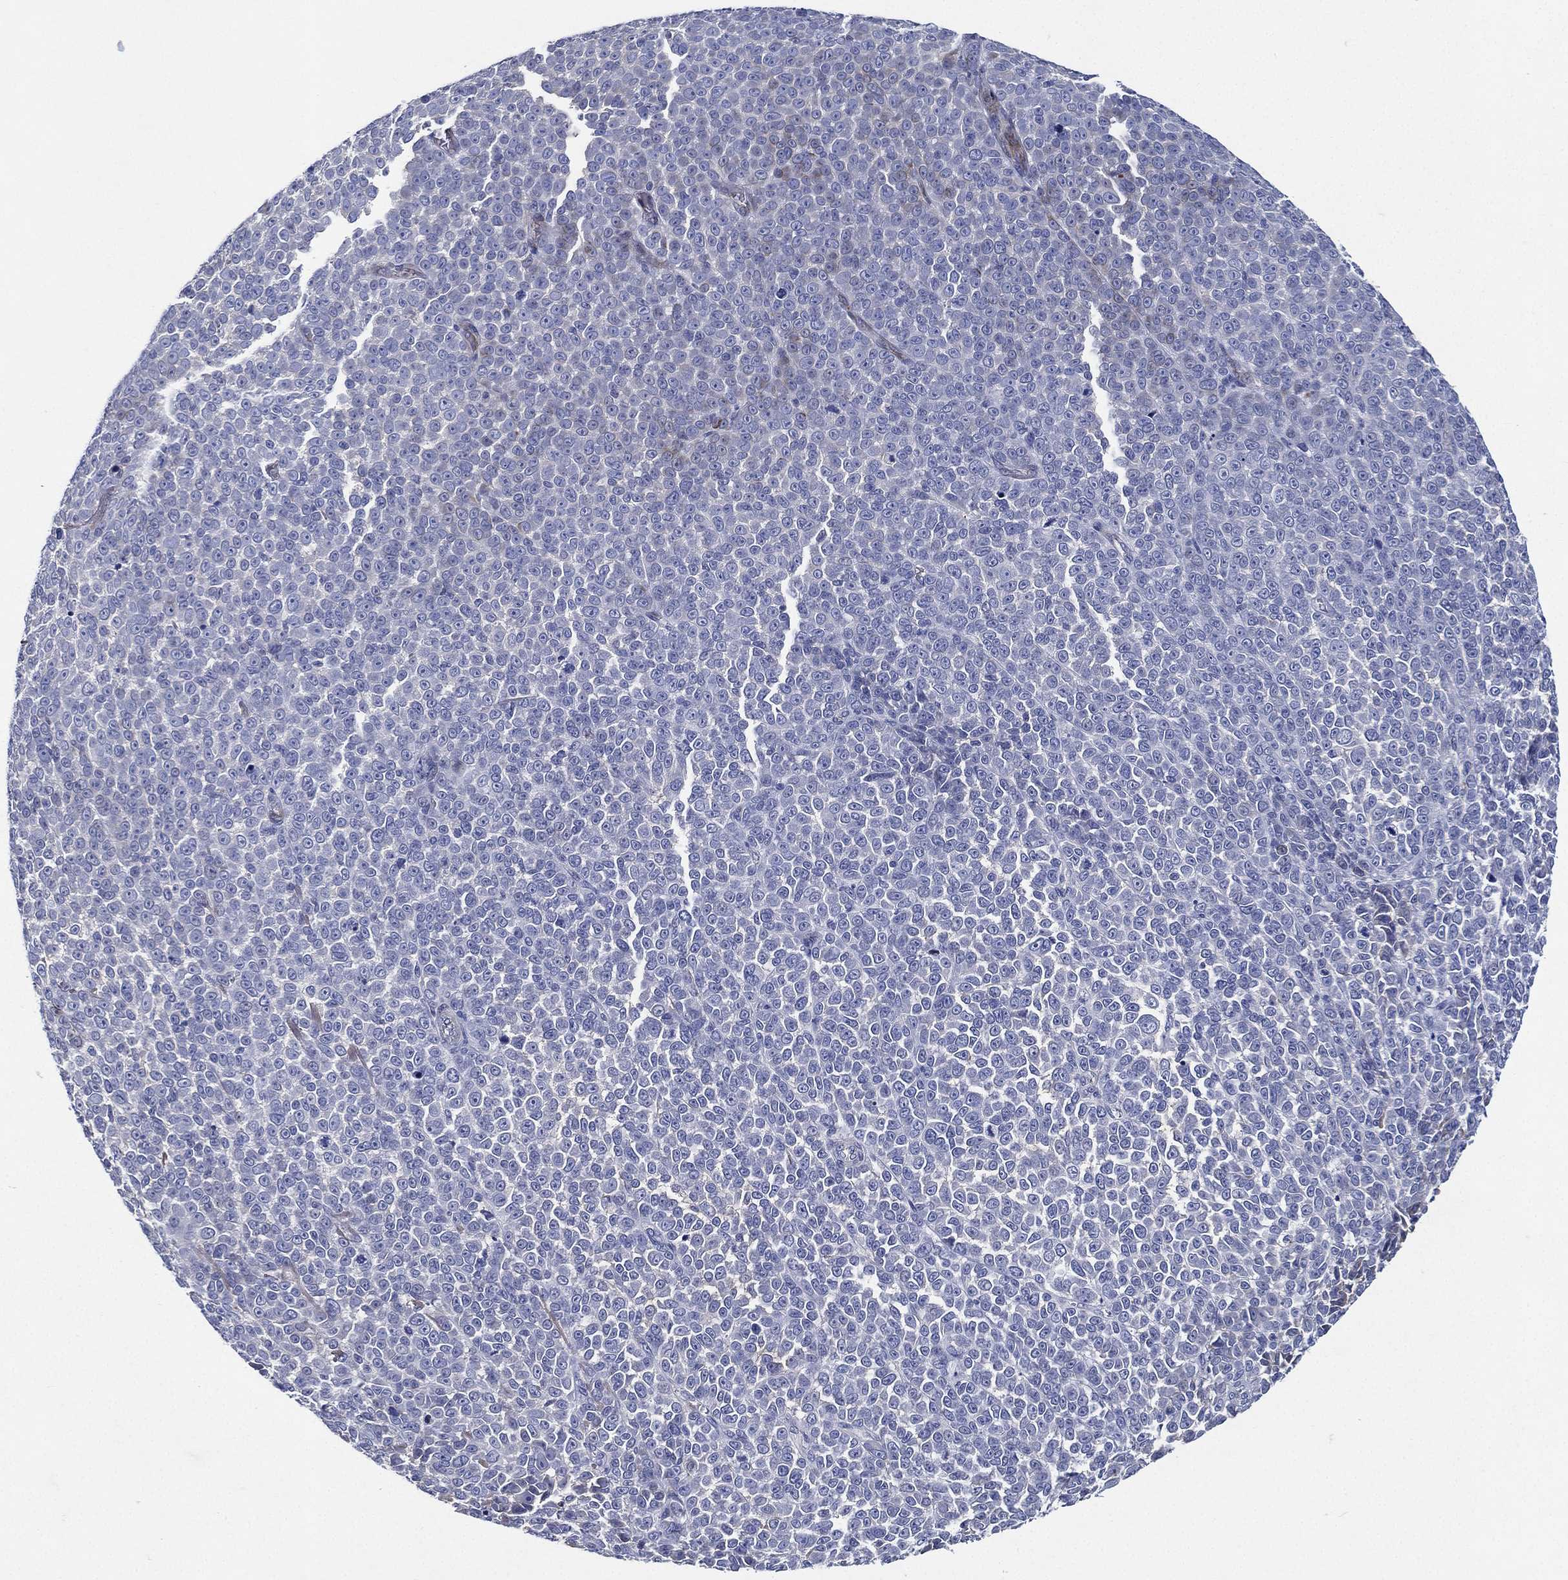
{"staining": {"intensity": "negative", "quantity": "none", "location": "none"}, "tissue": "melanoma", "cell_type": "Tumor cells", "image_type": "cancer", "snomed": [{"axis": "morphology", "description": "Malignant melanoma, NOS"}, {"axis": "topography", "description": "Skin"}], "caption": "Human malignant melanoma stained for a protein using immunohistochemistry reveals no staining in tumor cells.", "gene": "TMPRSS11D", "patient": {"sex": "female", "age": 95}}